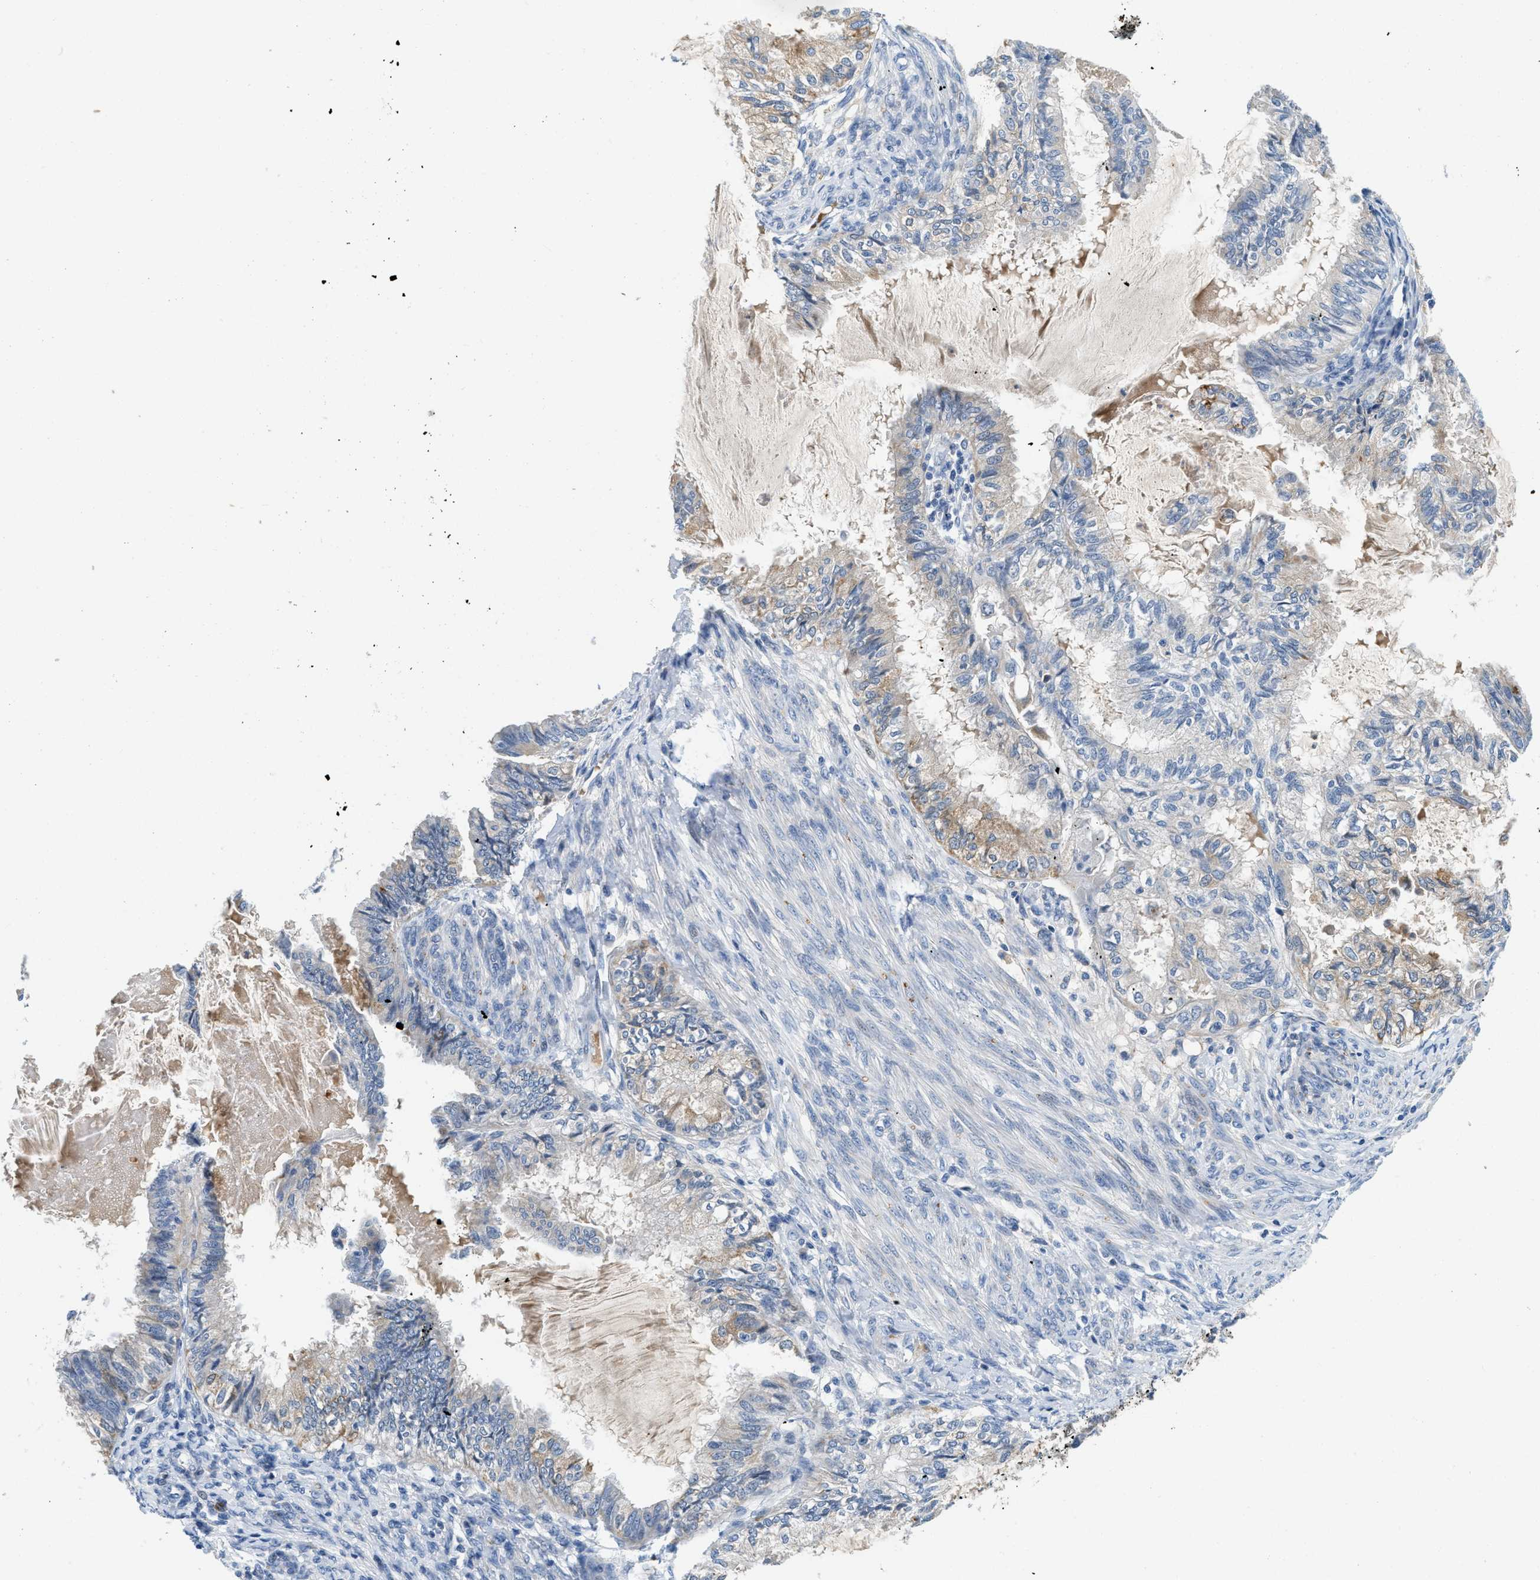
{"staining": {"intensity": "weak", "quantity": "25%-75%", "location": "cytoplasmic/membranous"}, "tissue": "cervical cancer", "cell_type": "Tumor cells", "image_type": "cancer", "snomed": [{"axis": "morphology", "description": "Normal tissue, NOS"}, {"axis": "morphology", "description": "Adenocarcinoma, NOS"}, {"axis": "topography", "description": "Cervix"}, {"axis": "topography", "description": "Endometrium"}], "caption": "High-magnification brightfield microscopy of adenocarcinoma (cervical) stained with DAB (brown) and counterstained with hematoxylin (blue). tumor cells exhibit weak cytoplasmic/membranous positivity is present in approximately25%-75% of cells.", "gene": "TSPAN3", "patient": {"sex": "female", "age": 86}}